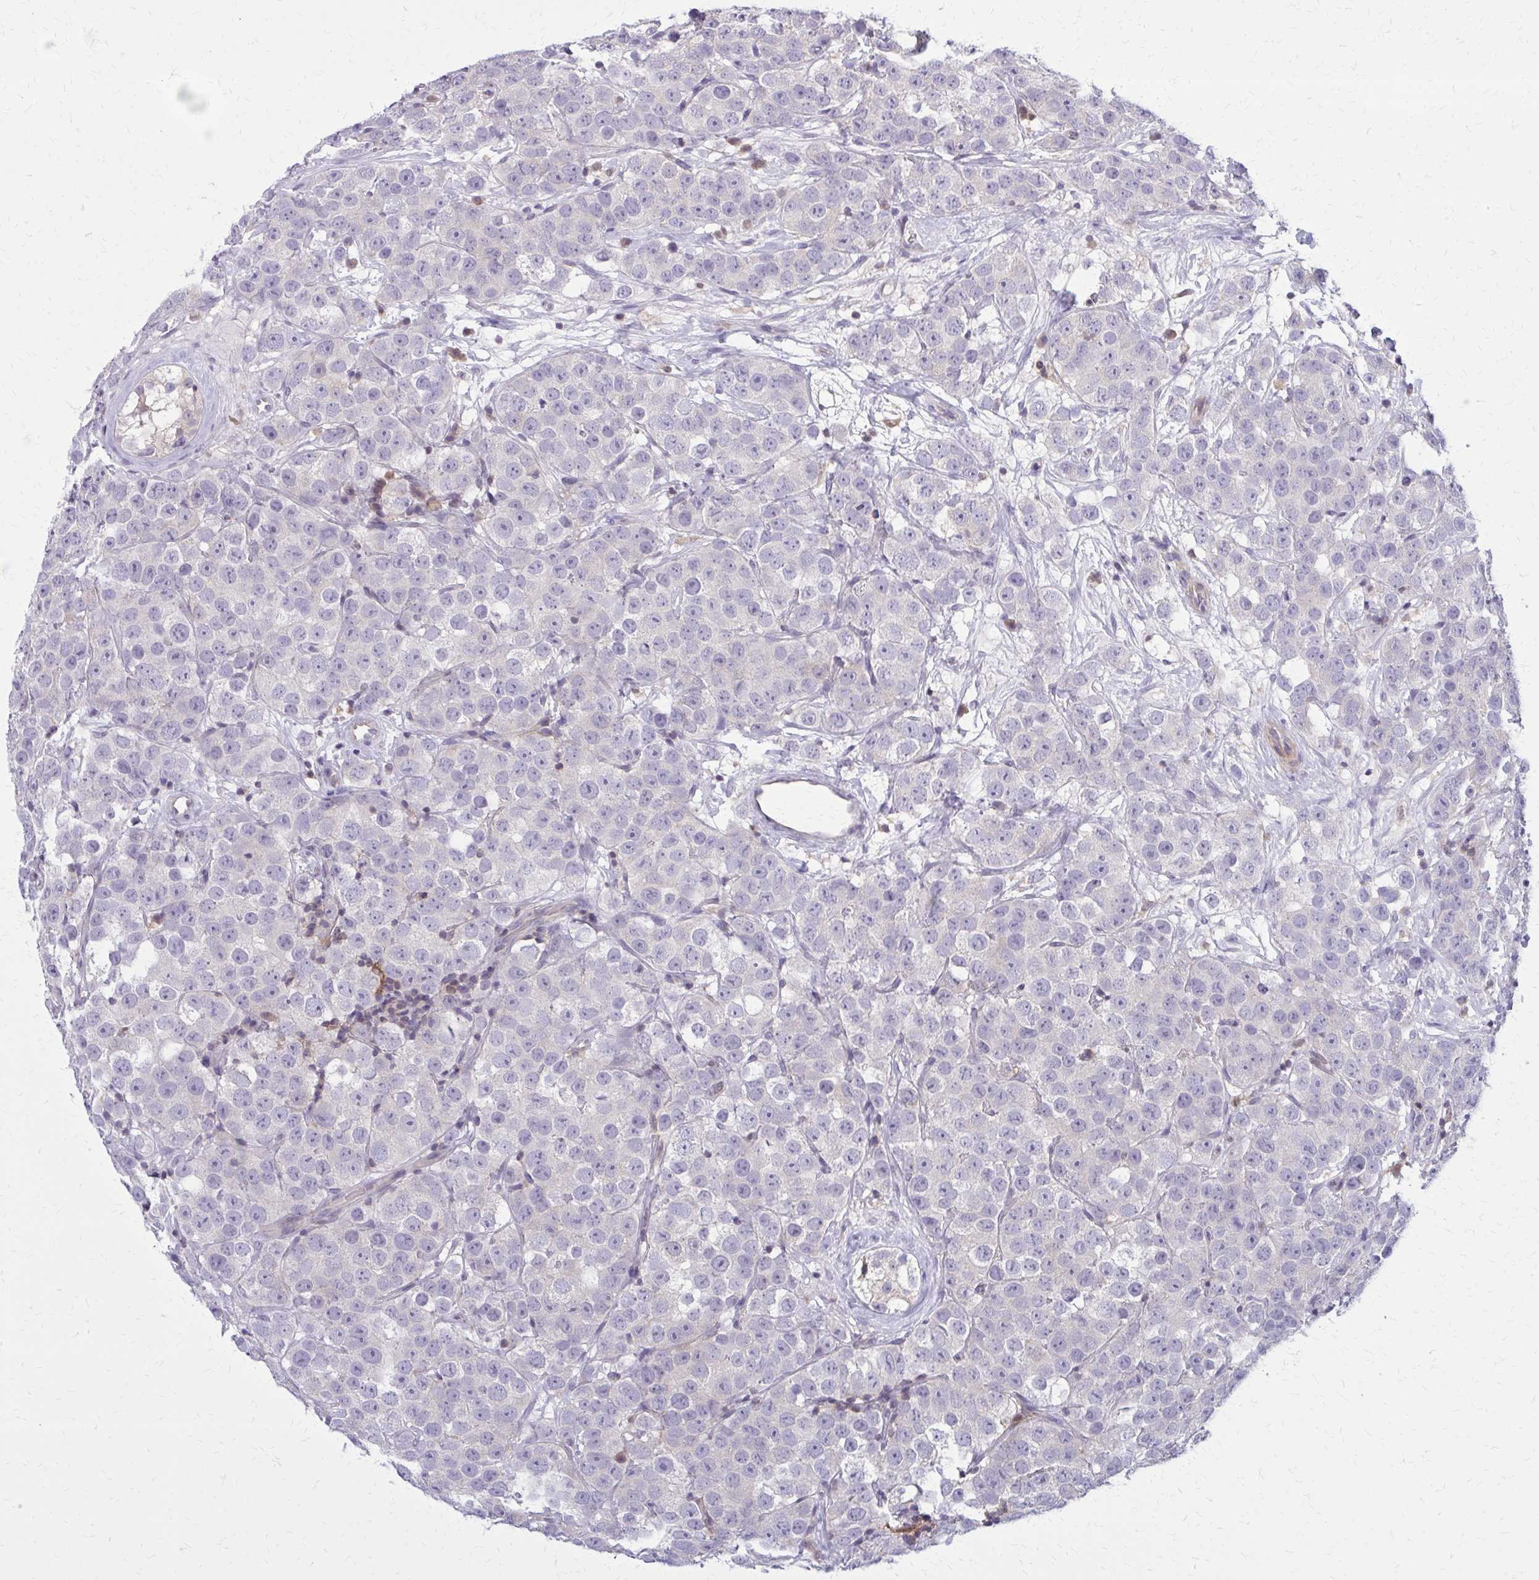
{"staining": {"intensity": "negative", "quantity": "none", "location": "none"}, "tissue": "testis cancer", "cell_type": "Tumor cells", "image_type": "cancer", "snomed": [{"axis": "morphology", "description": "Seminoma, NOS"}, {"axis": "topography", "description": "Testis"}], "caption": "This is an IHC image of testis seminoma. There is no positivity in tumor cells.", "gene": "DBI", "patient": {"sex": "male", "age": 28}}